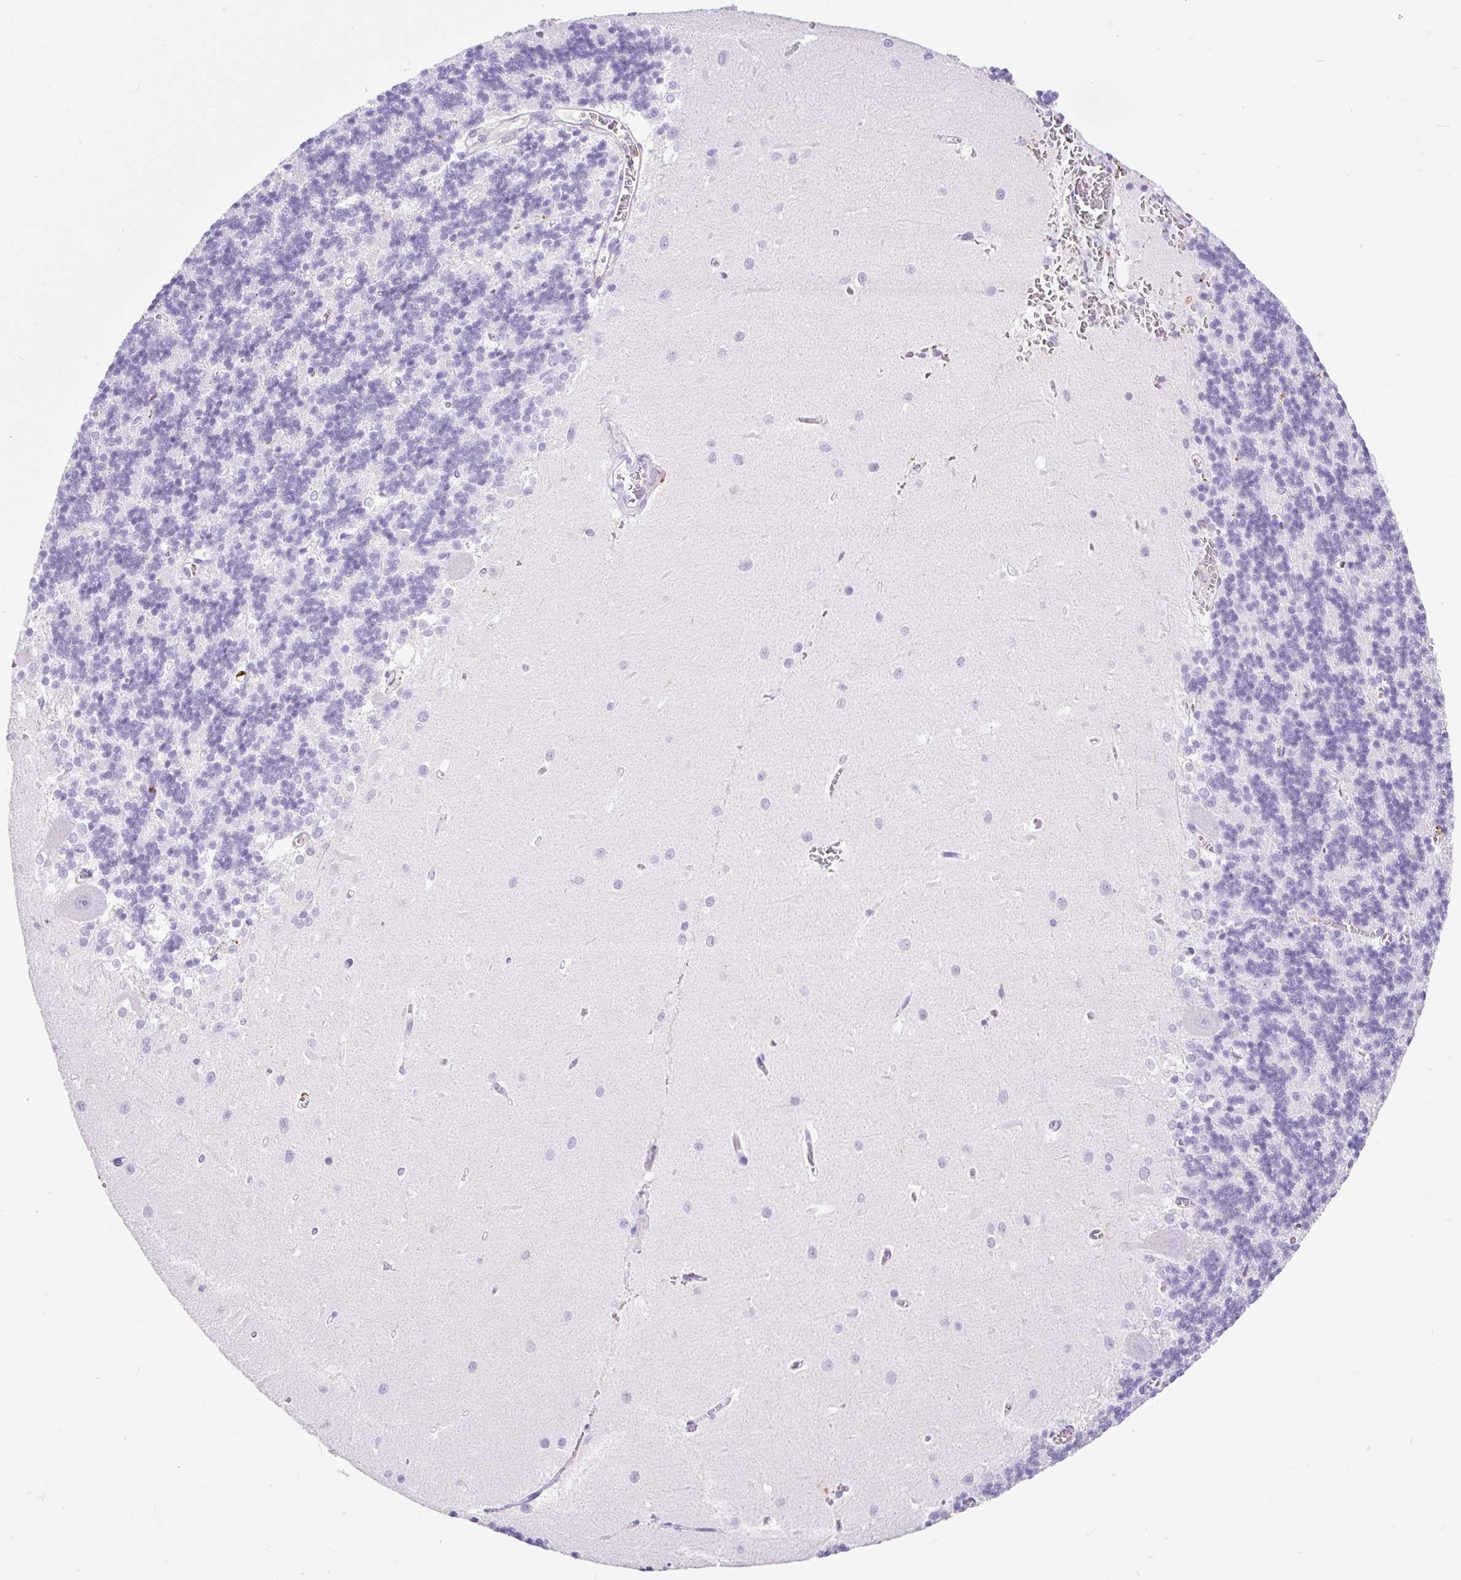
{"staining": {"intensity": "negative", "quantity": "none", "location": "none"}, "tissue": "cerebellum", "cell_type": "Cells in granular layer", "image_type": "normal", "snomed": [{"axis": "morphology", "description": "Normal tissue, NOS"}, {"axis": "topography", "description": "Cerebellum"}], "caption": "This is an immunohistochemistry micrograph of unremarkable human cerebellum. There is no positivity in cells in granular layer.", "gene": "HLA", "patient": {"sex": "male", "age": 37}}